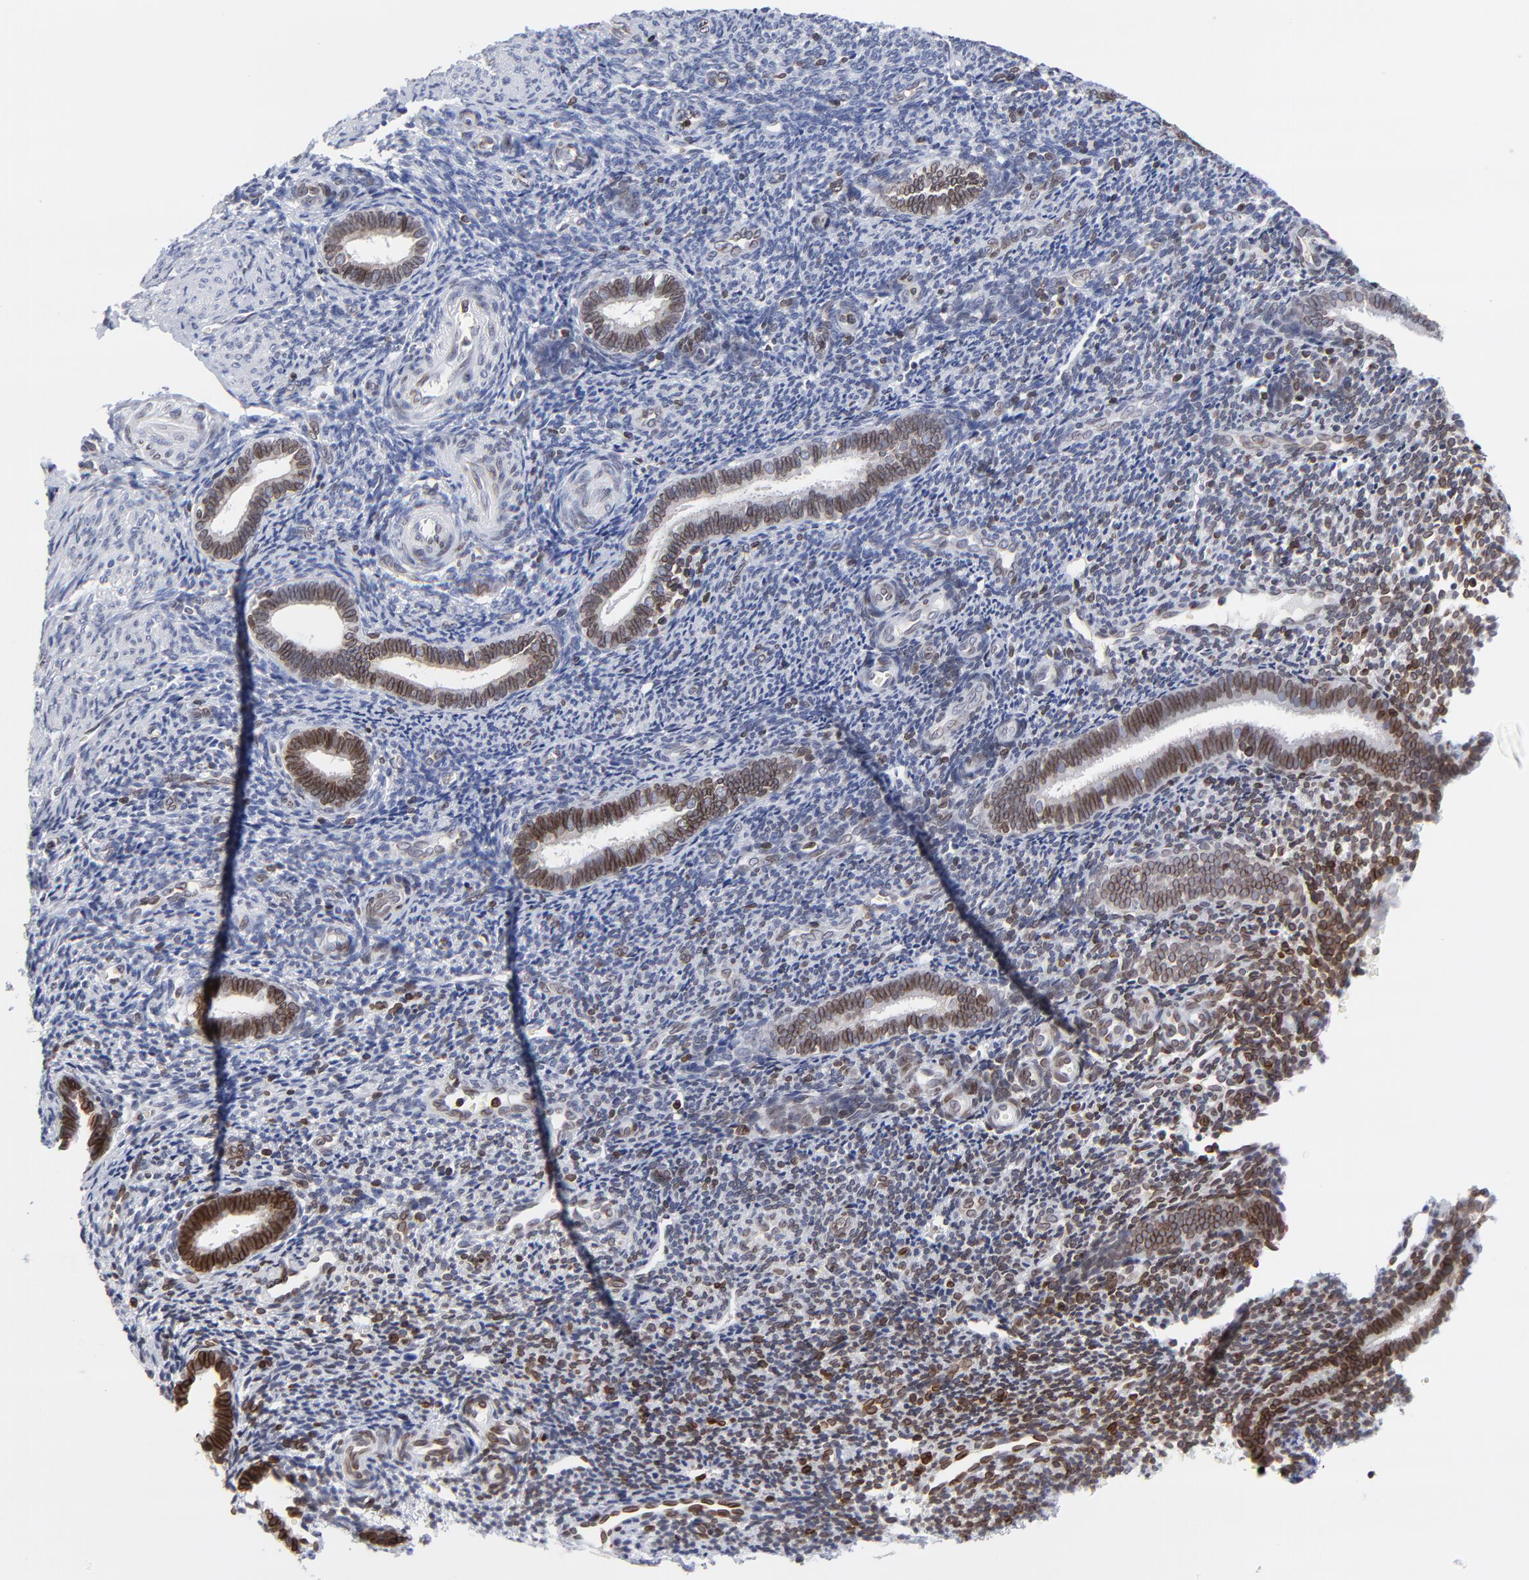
{"staining": {"intensity": "weak", "quantity": "<25%", "location": "cytoplasmic/membranous,nuclear"}, "tissue": "endometrium", "cell_type": "Cells in endometrial stroma", "image_type": "normal", "snomed": [{"axis": "morphology", "description": "Normal tissue, NOS"}, {"axis": "topography", "description": "Endometrium"}], "caption": "The photomicrograph reveals no significant expression in cells in endometrial stroma of endometrium. (Brightfield microscopy of DAB immunohistochemistry (IHC) at high magnification).", "gene": "THAP7", "patient": {"sex": "female", "age": 27}}